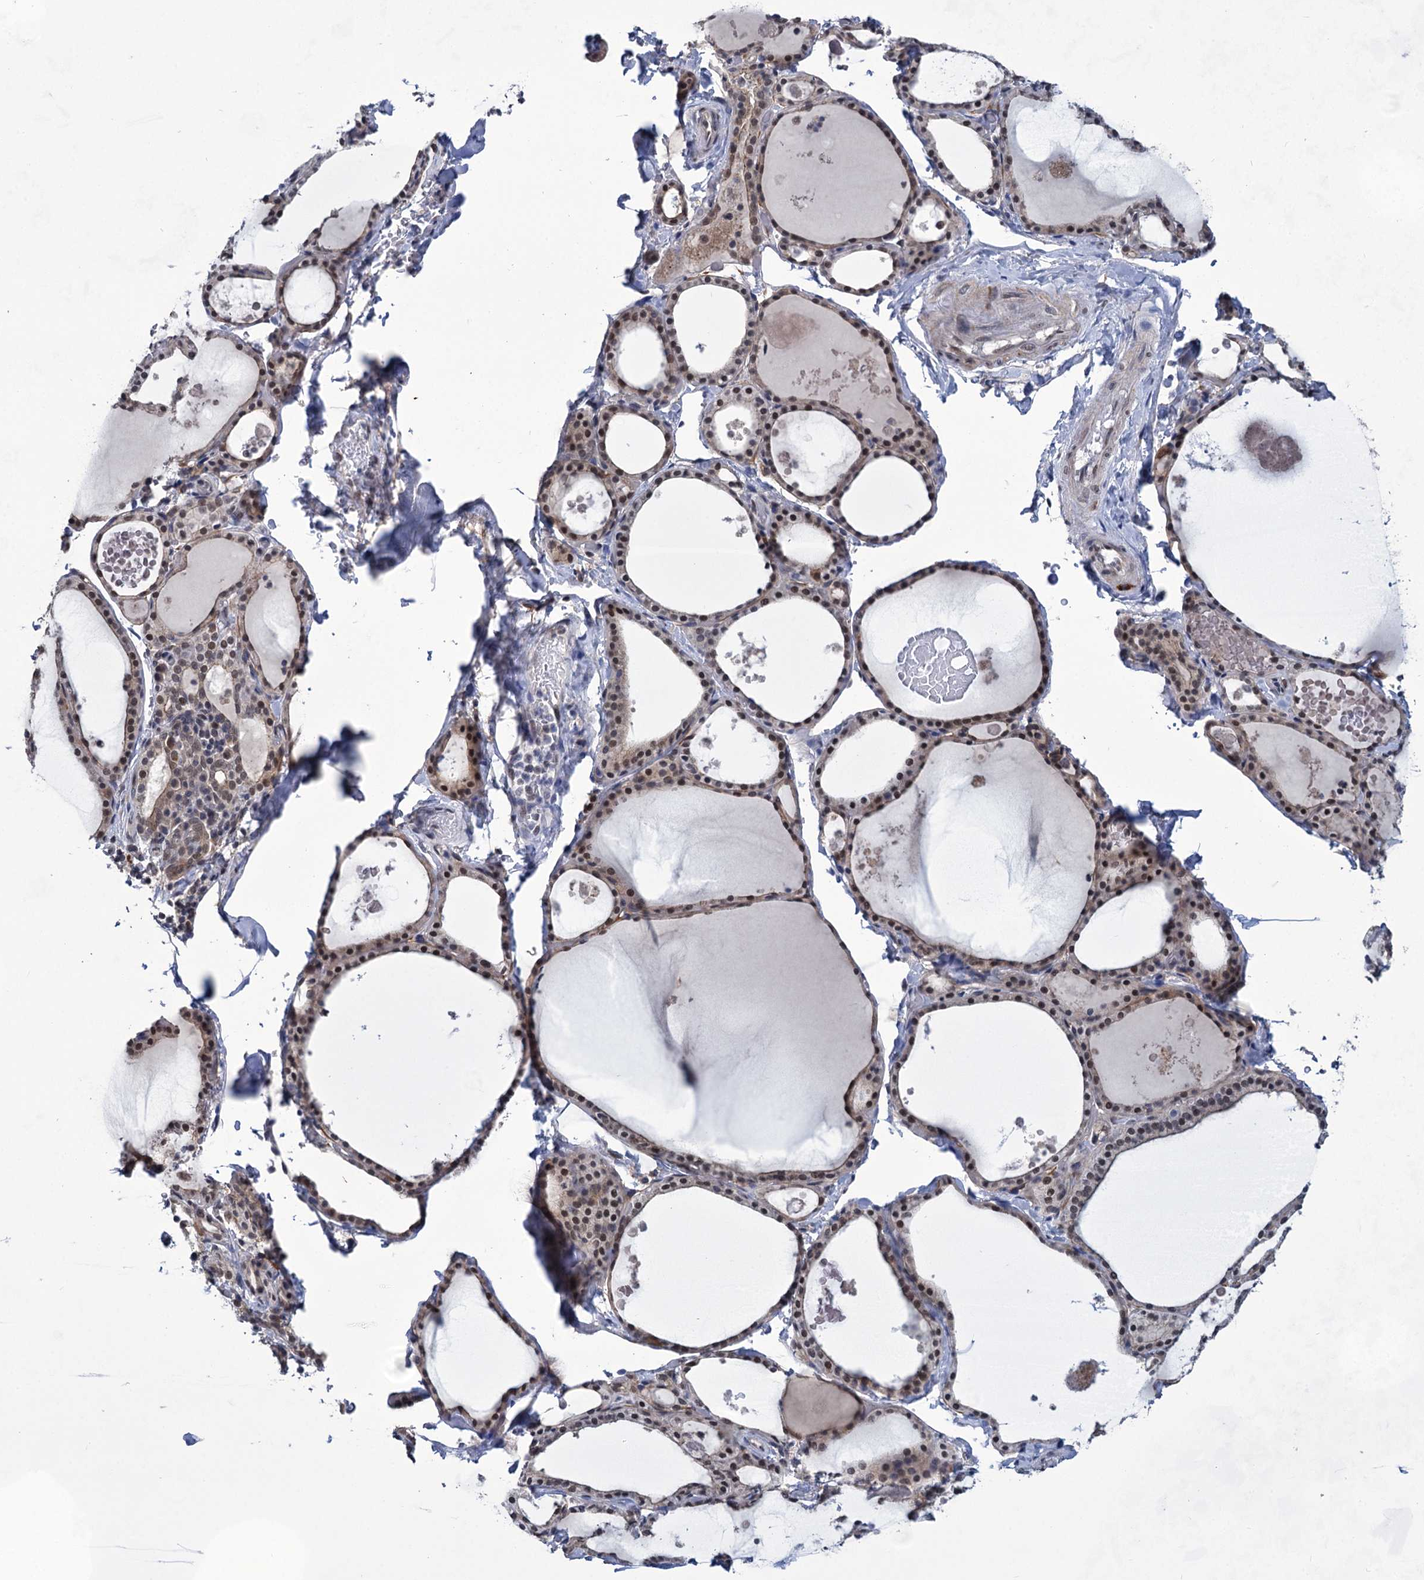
{"staining": {"intensity": "moderate", "quantity": "<25%", "location": "cytoplasmic/membranous,nuclear"}, "tissue": "thyroid gland", "cell_type": "Glandular cells", "image_type": "normal", "snomed": [{"axis": "morphology", "description": "Normal tissue, NOS"}, {"axis": "topography", "description": "Thyroid gland"}], "caption": "Immunohistochemical staining of benign human thyroid gland reveals low levels of moderate cytoplasmic/membranous,nuclear positivity in about <25% of glandular cells. The staining was performed using DAB (3,3'-diaminobenzidine), with brown indicating positive protein expression. Nuclei are stained blue with hematoxylin.", "gene": "TTC17", "patient": {"sex": "male", "age": 56}}